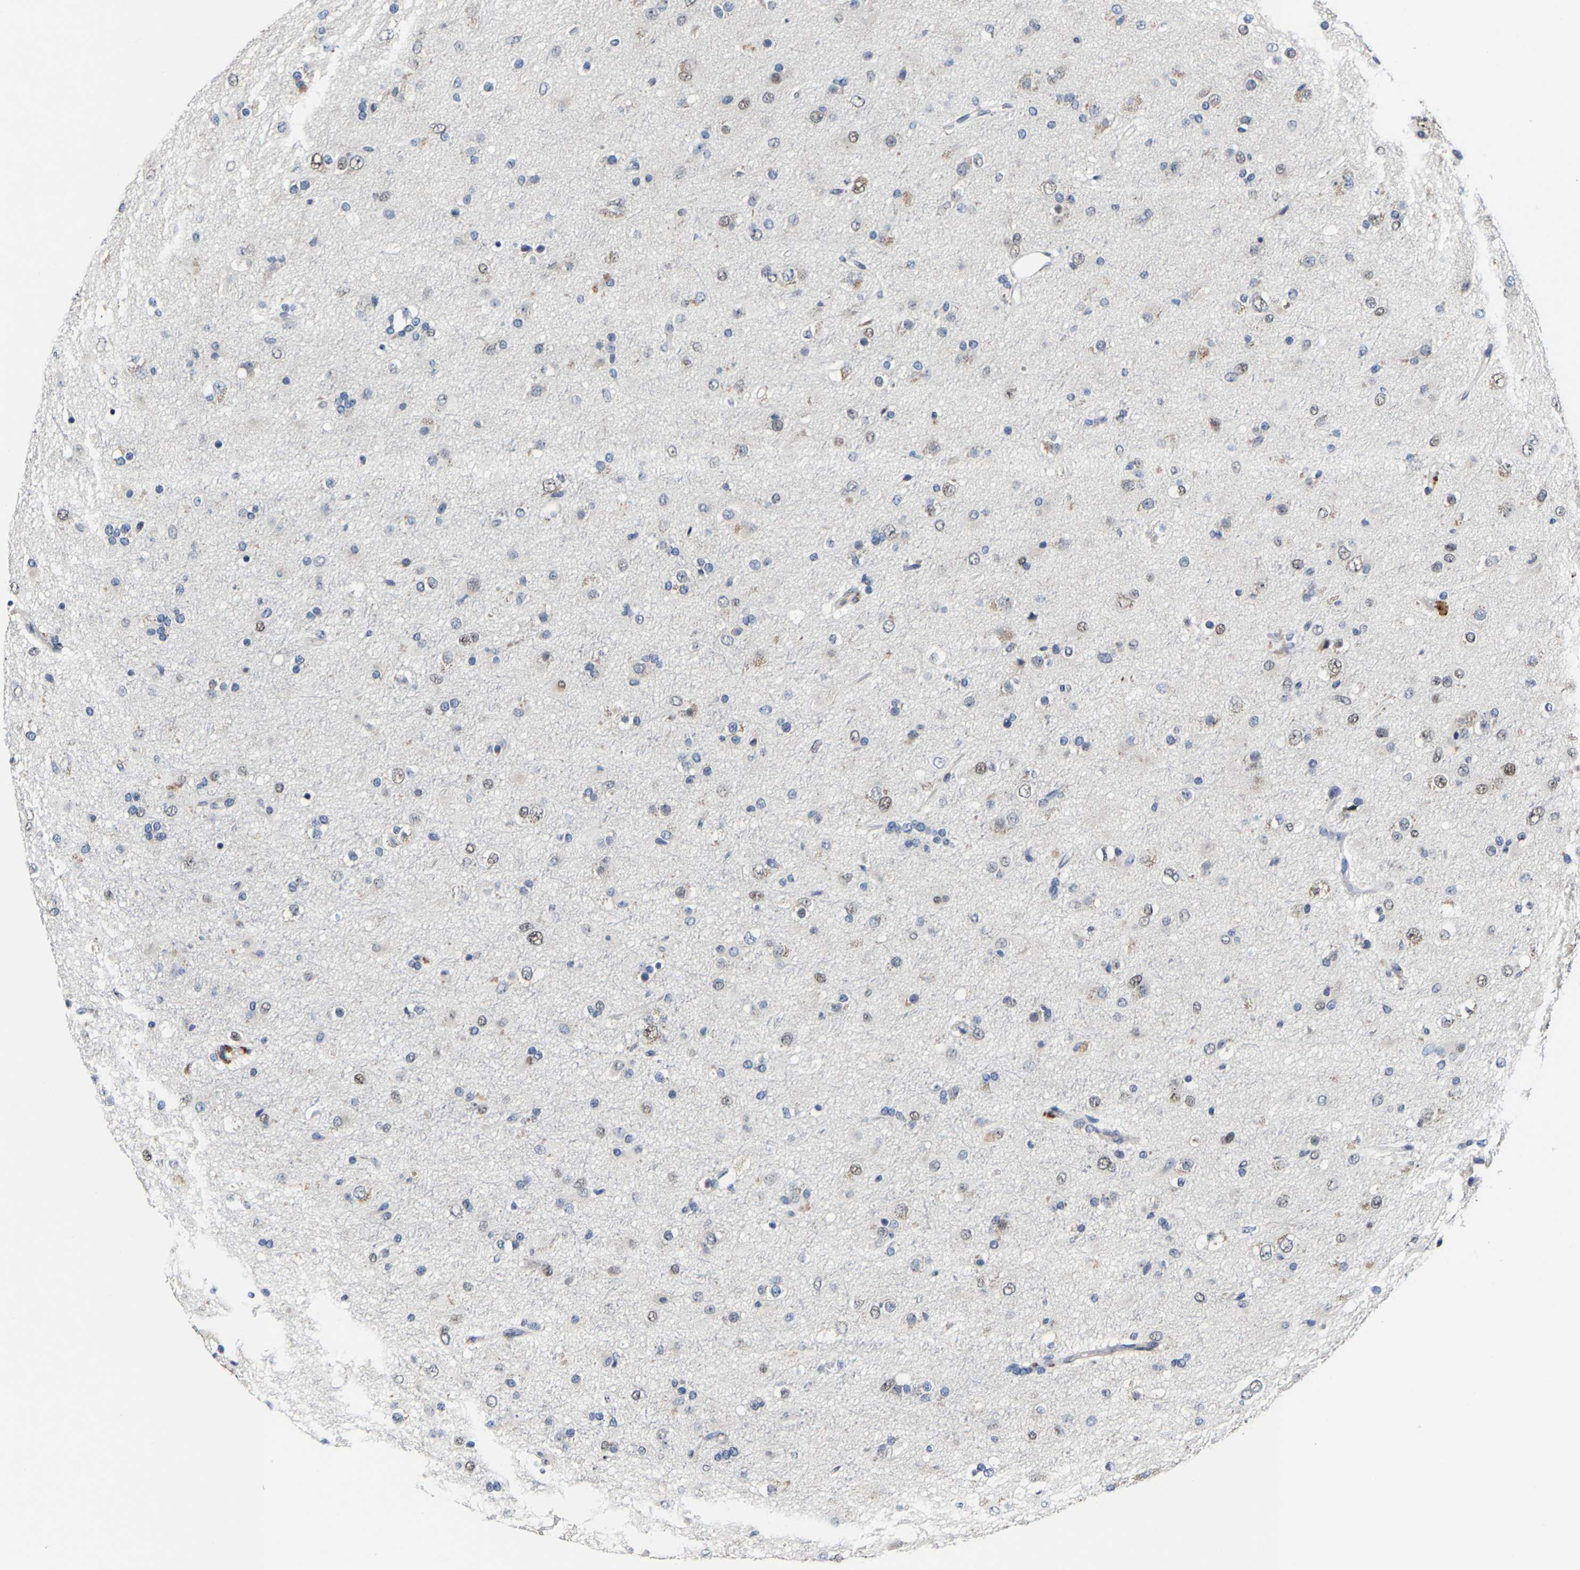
{"staining": {"intensity": "weak", "quantity": "<25%", "location": "nuclear"}, "tissue": "glioma", "cell_type": "Tumor cells", "image_type": "cancer", "snomed": [{"axis": "morphology", "description": "Glioma, malignant, Low grade"}, {"axis": "topography", "description": "Brain"}], "caption": "A high-resolution image shows immunohistochemistry staining of low-grade glioma (malignant), which reveals no significant staining in tumor cells.", "gene": "METTL1", "patient": {"sex": "male", "age": 65}}